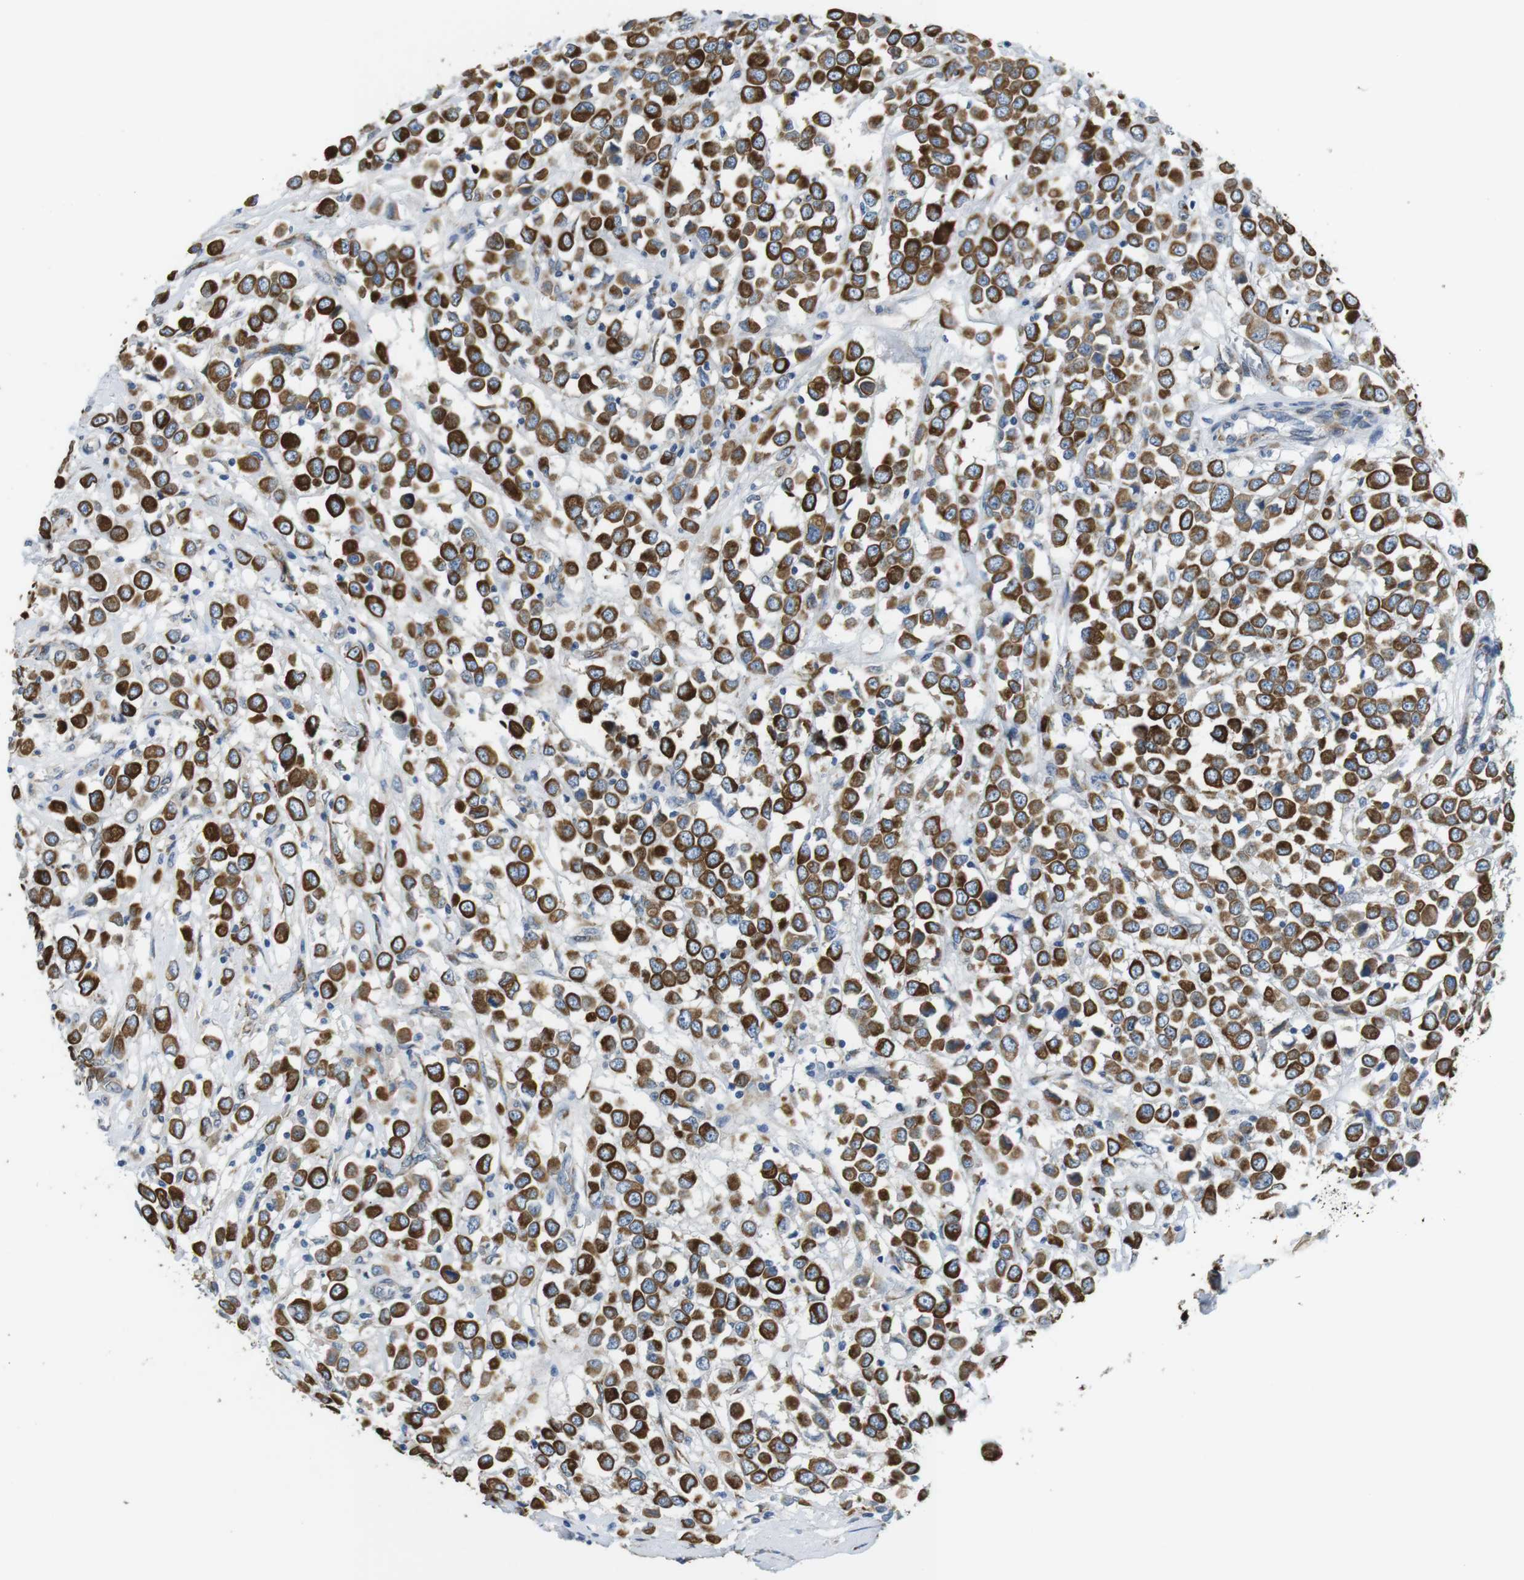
{"staining": {"intensity": "strong", "quantity": ">75%", "location": "cytoplasmic/membranous"}, "tissue": "breast cancer", "cell_type": "Tumor cells", "image_type": "cancer", "snomed": [{"axis": "morphology", "description": "Duct carcinoma"}, {"axis": "topography", "description": "Breast"}], "caption": "Invasive ductal carcinoma (breast) stained with DAB immunohistochemistry displays high levels of strong cytoplasmic/membranous expression in approximately >75% of tumor cells. The staining was performed using DAB, with brown indicating positive protein expression. Nuclei are stained blue with hematoxylin.", "gene": "UNC5CL", "patient": {"sex": "female", "age": 61}}